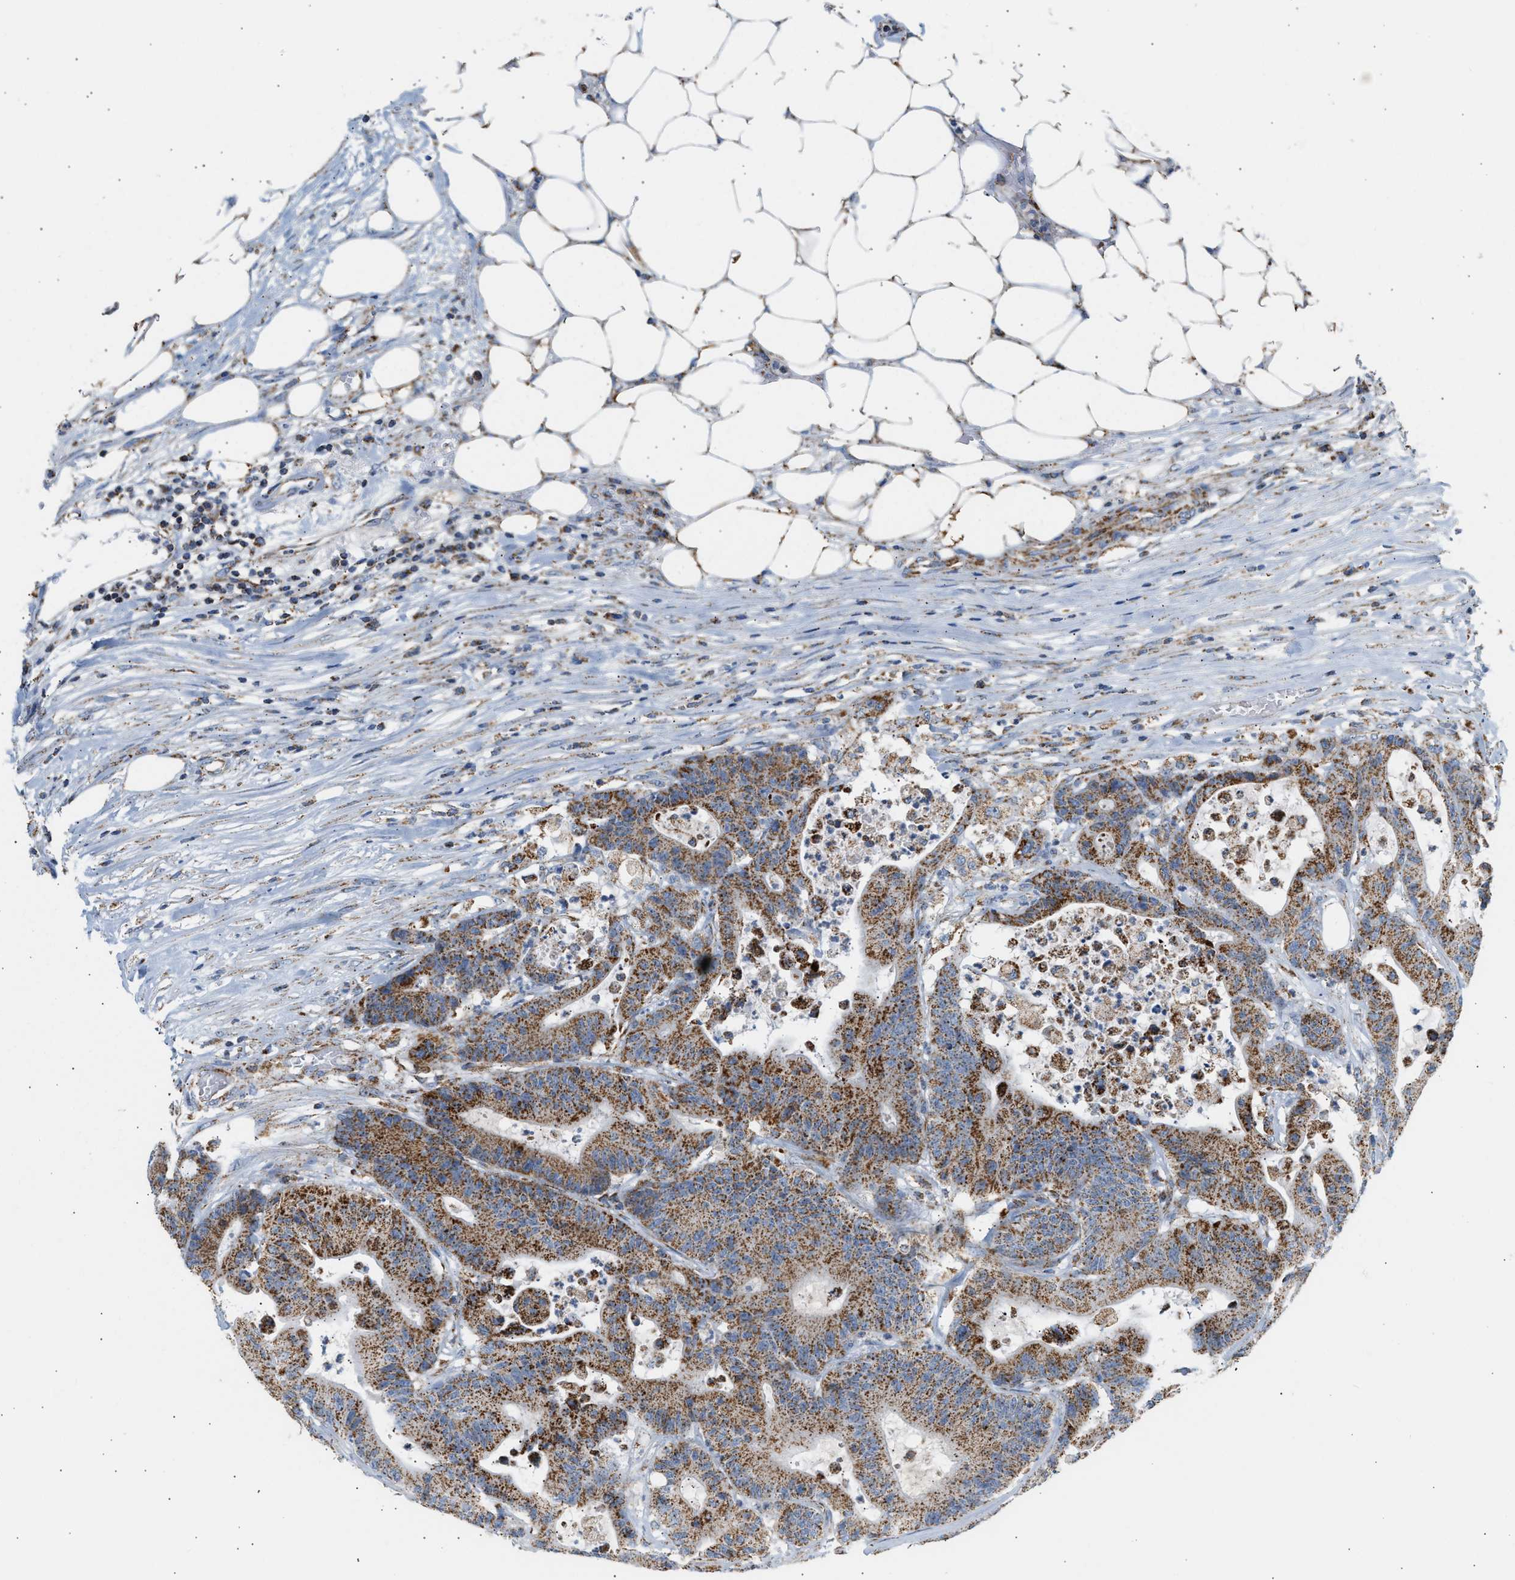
{"staining": {"intensity": "moderate", "quantity": ">75%", "location": "cytoplasmic/membranous"}, "tissue": "colorectal cancer", "cell_type": "Tumor cells", "image_type": "cancer", "snomed": [{"axis": "morphology", "description": "Adenocarcinoma, NOS"}, {"axis": "topography", "description": "Colon"}], "caption": "Immunohistochemistry of human colorectal adenocarcinoma displays medium levels of moderate cytoplasmic/membranous staining in approximately >75% of tumor cells. The protein of interest is stained brown, and the nuclei are stained in blue (DAB (3,3'-diaminobenzidine) IHC with brightfield microscopy, high magnification).", "gene": "OGDH", "patient": {"sex": "female", "age": 84}}